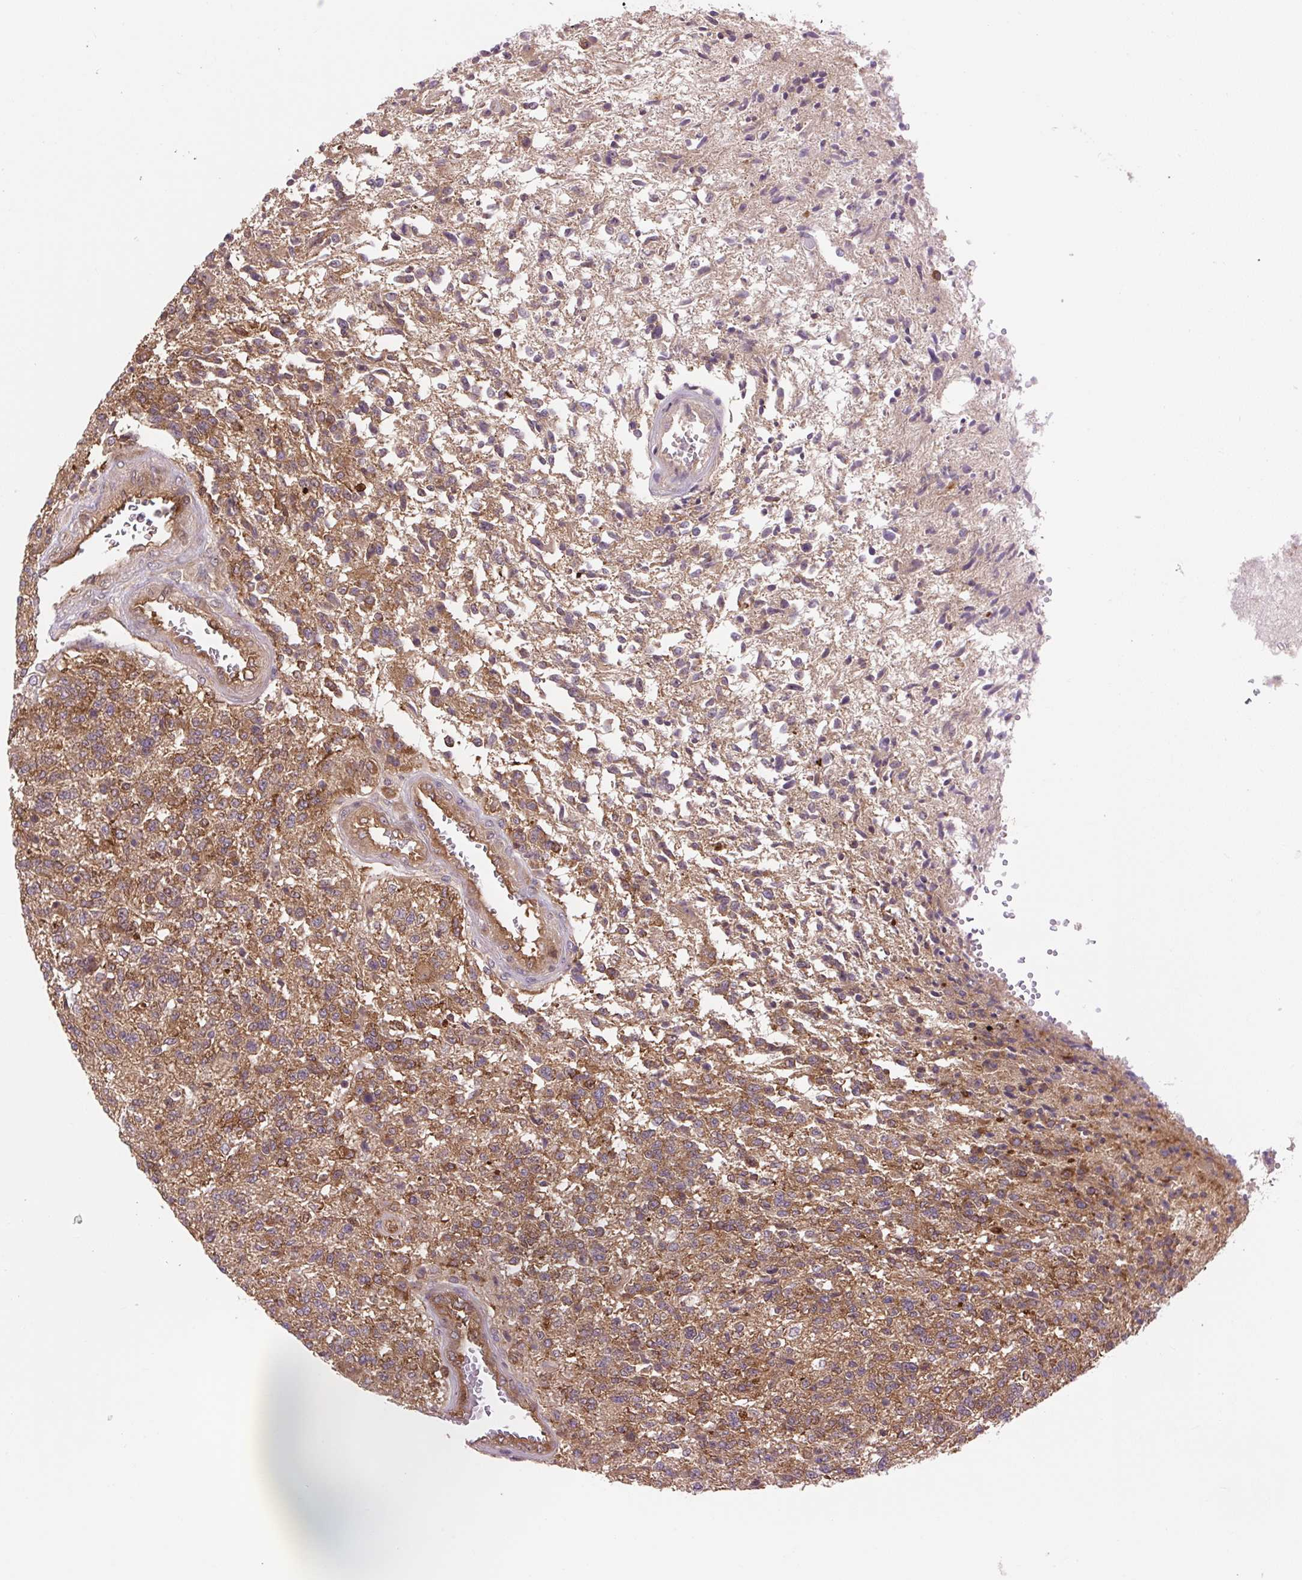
{"staining": {"intensity": "moderate", "quantity": ">75%", "location": "cytoplasmic/membranous"}, "tissue": "glioma", "cell_type": "Tumor cells", "image_type": "cancer", "snomed": [{"axis": "morphology", "description": "Glioma, malignant, High grade"}, {"axis": "topography", "description": "Brain"}], "caption": "Tumor cells display medium levels of moderate cytoplasmic/membranous expression in approximately >75% of cells in human malignant glioma (high-grade).", "gene": "PLCG1", "patient": {"sex": "male", "age": 56}}